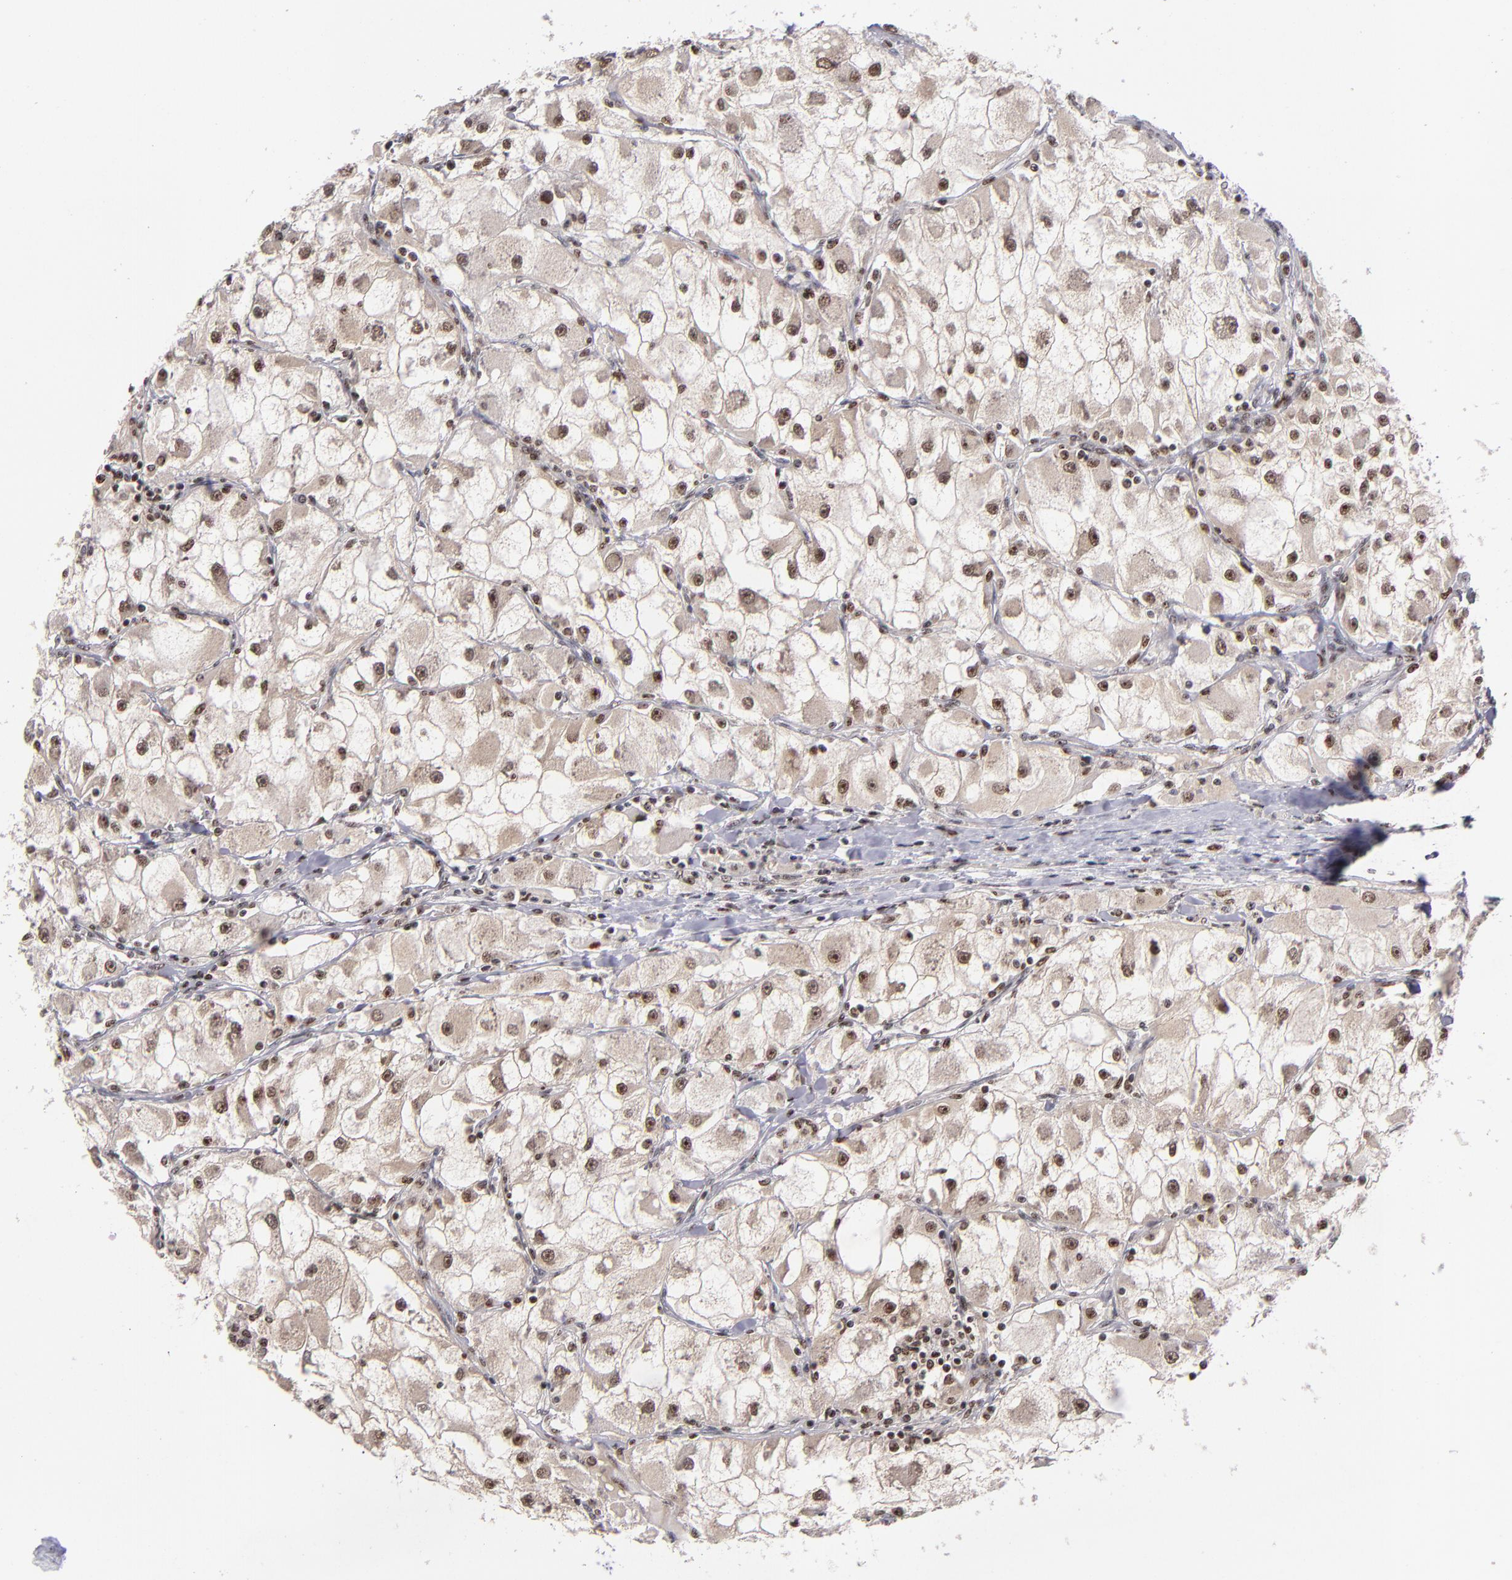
{"staining": {"intensity": "weak", "quantity": ">75%", "location": "cytoplasmic/membranous,nuclear"}, "tissue": "renal cancer", "cell_type": "Tumor cells", "image_type": "cancer", "snomed": [{"axis": "morphology", "description": "Adenocarcinoma, NOS"}, {"axis": "topography", "description": "Kidney"}], "caption": "DAB (3,3'-diaminobenzidine) immunohistochemical staining of human renal adenocarcinoma reveals weak cytoplasmic/membranous and nuclear protein expression in approximately >75% of tumor cells. The staining was performed using DAB, with brown indicating positive protein expression. Nuclei are stained blue with hematoxylin.", "gene": "PCNX4", "patient": {"sex": "female", "age": 73}}